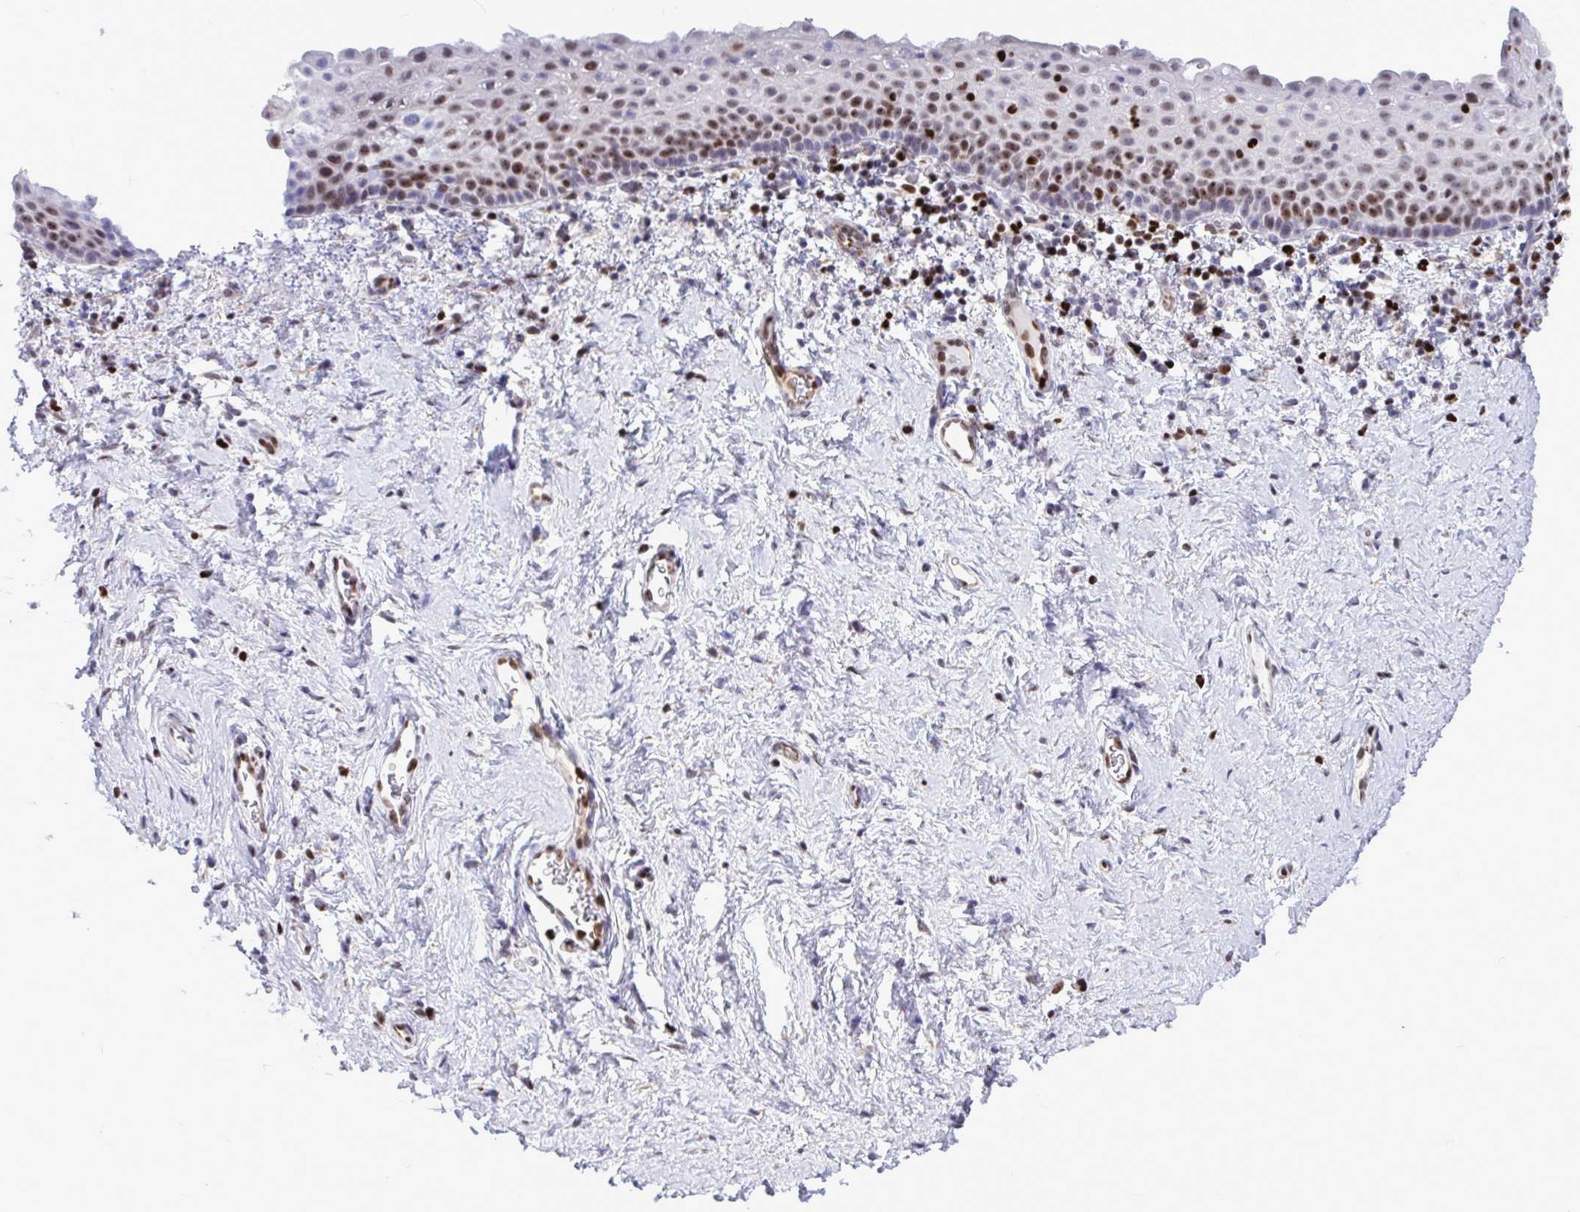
{"staining": {"intensity": "moderate", "quantity": "25%-75%", "location": "nuclear"}, "tissue": "vagina", "cell_type": "Squamous epithelial cells", "image_type": "normal", "snomed": [{"axis": "morphology", "description": "Normal tissue, NOS"}, {"axis": "topography", "description": "Vagina"}], "caption": "IHC of normal vagina exhibits medium levels of moderate nuclear staining in approximately 25%-75% of squamous epithelial cells.", "gene": "HMGB2", "patient": {"sex": "female", "age": 61}}